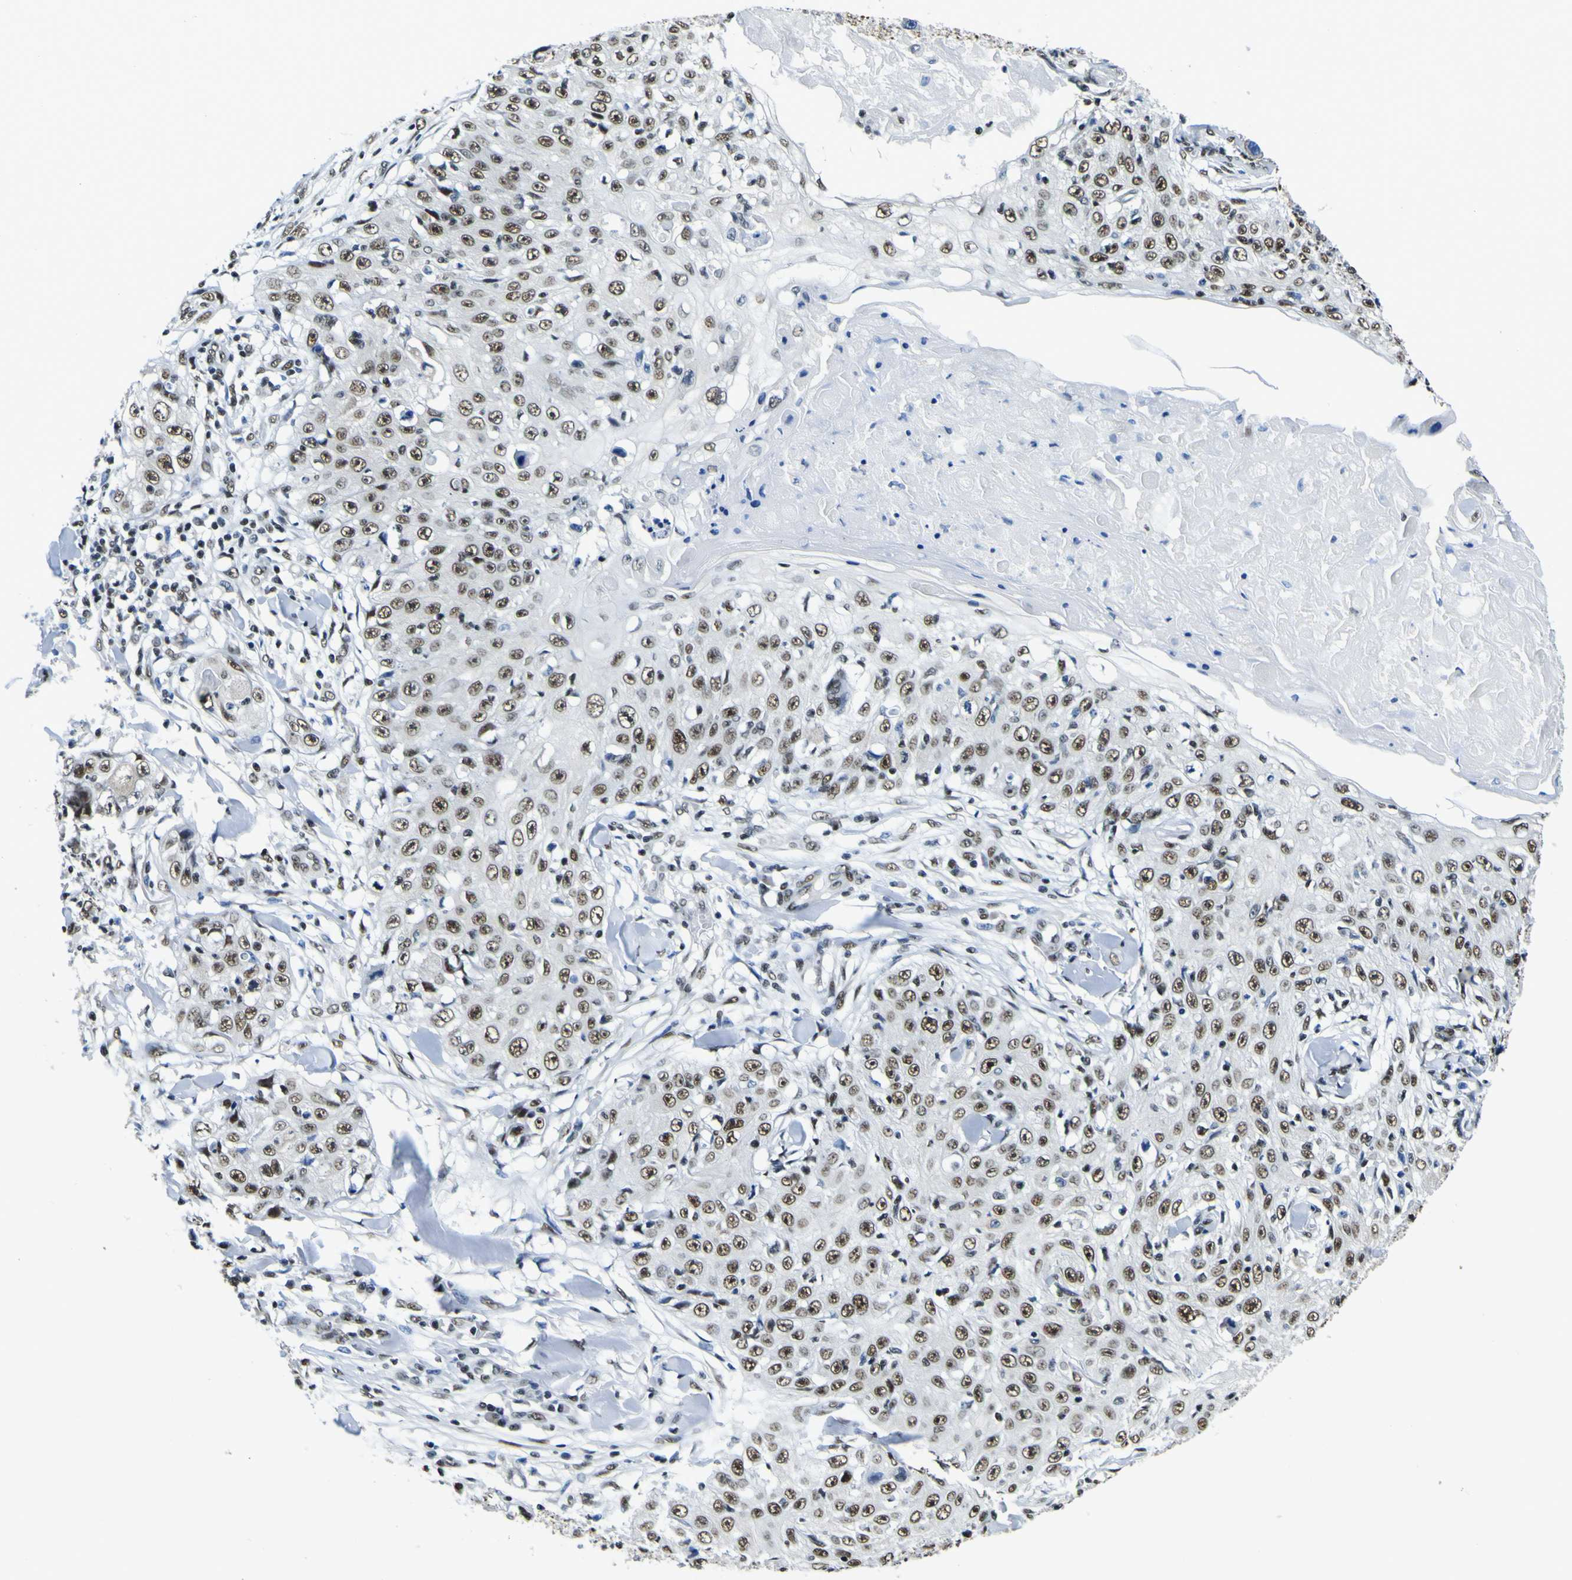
{"staining": {"intensity": "strong", "quantity": ">75%", "location": "nuclear"}, "tissue": "skin cancer", "cell_type": "Tumor cells", "image_type": "cancer", "snomed": [{"axis": "morphology", "description": "Squamous cell carcinoma, NOS"}, {"axis": "topography", "description": "Skin"}], "caption": "This micrograph demonstrates squamous cell carcinoma (skin) stained with immunohistochemistry (IHC) to label a protein in brown. The nuclear of tumor cells show strong positivity for the protein. Nuclei are counter-stained blue.", "gene": "SP1", "patient": {"sex": "male", "age": 86}}